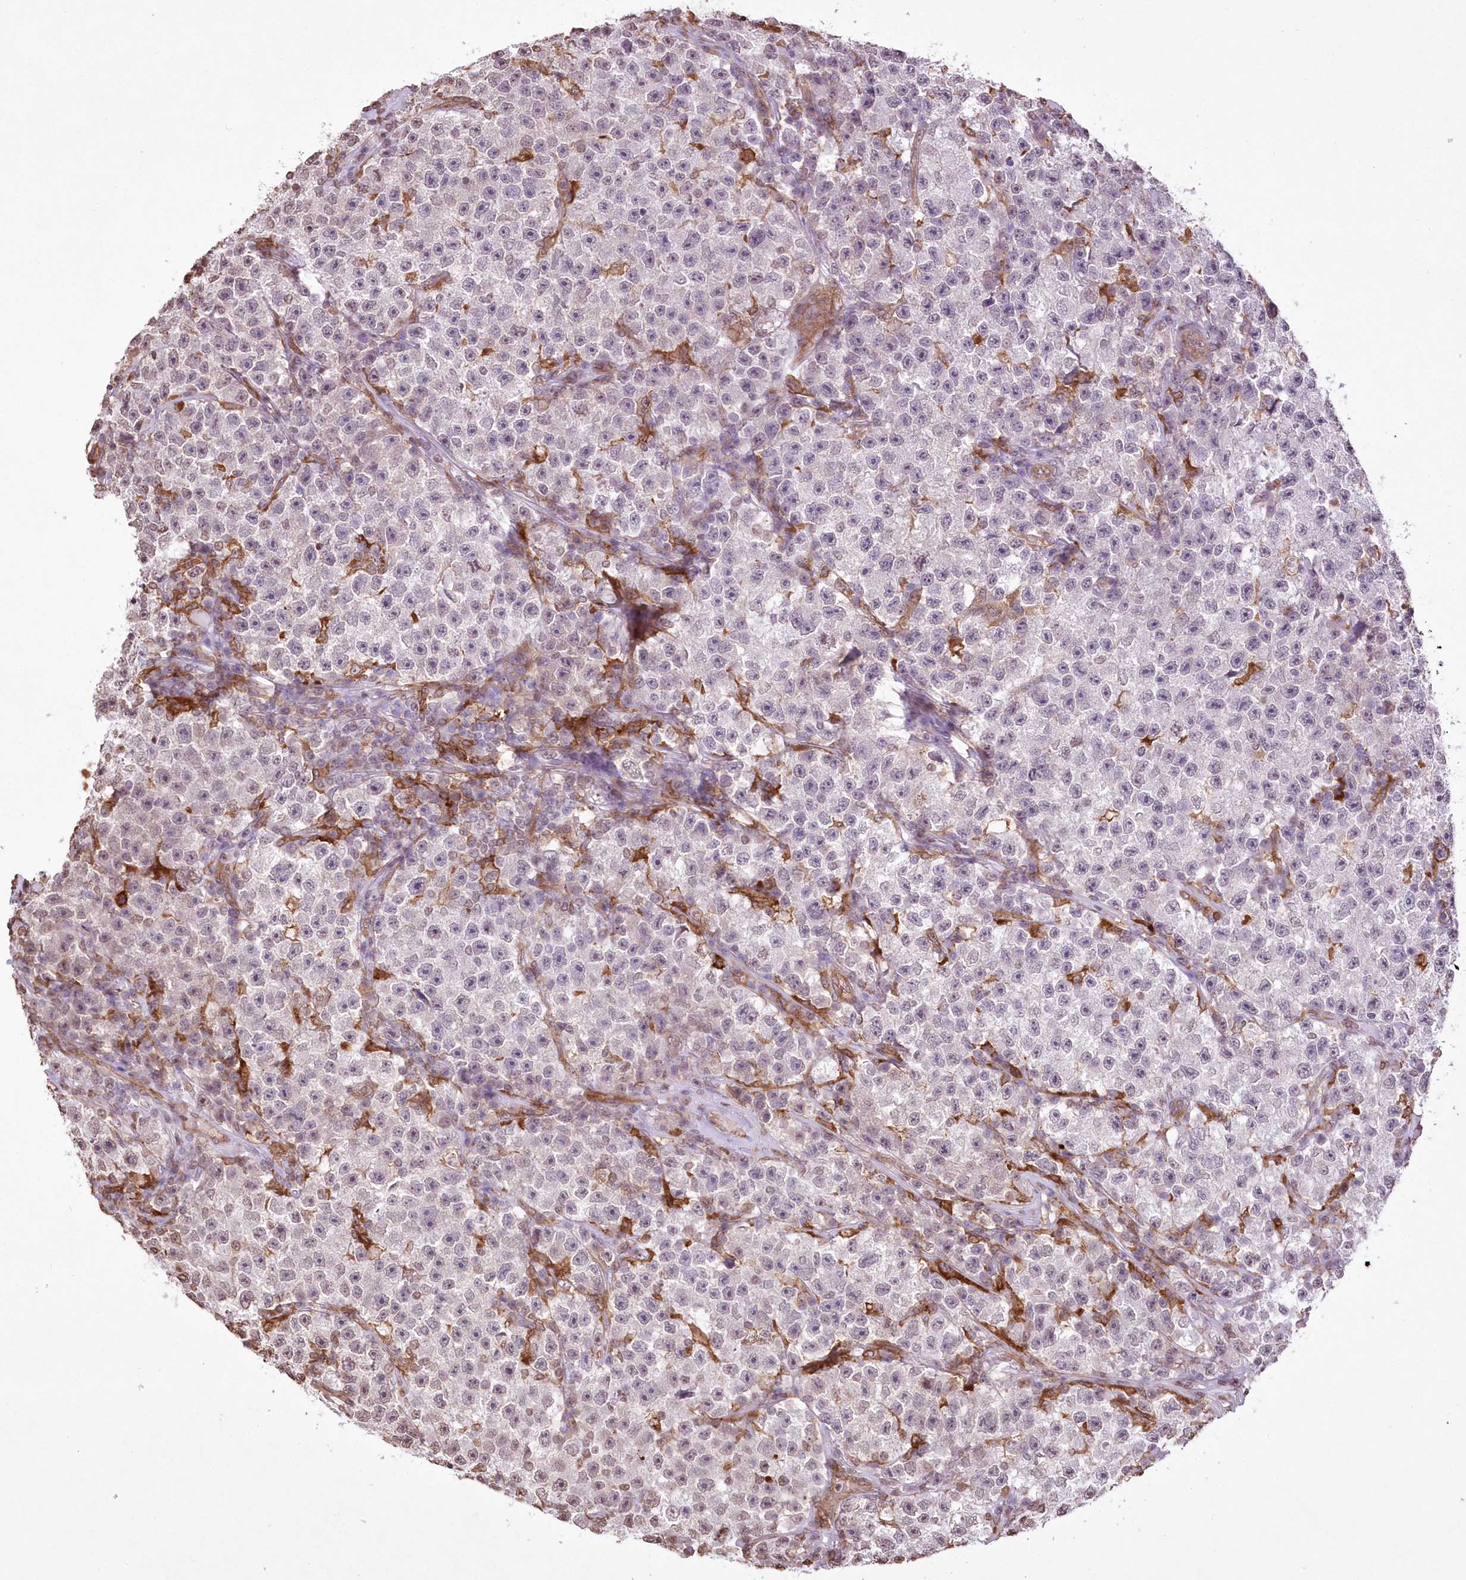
{"staining": {"intensity": "weak", "quantity": "<25%", "location": "nuclear"}, "tissue": "testis cancer", "cell_type": "Tumor cells", "image_type": "cancer", "snomed": [{"axis": "morphology", "description": "Seminoma, NOS"}, {"axis": "topography", "description": "Testis"}], "caption": "Tumor cells show no significant protein expression in testis cancer (seminoma).", "gene": "FCHO2", "patient": {"sex": "male", "age": 22}}